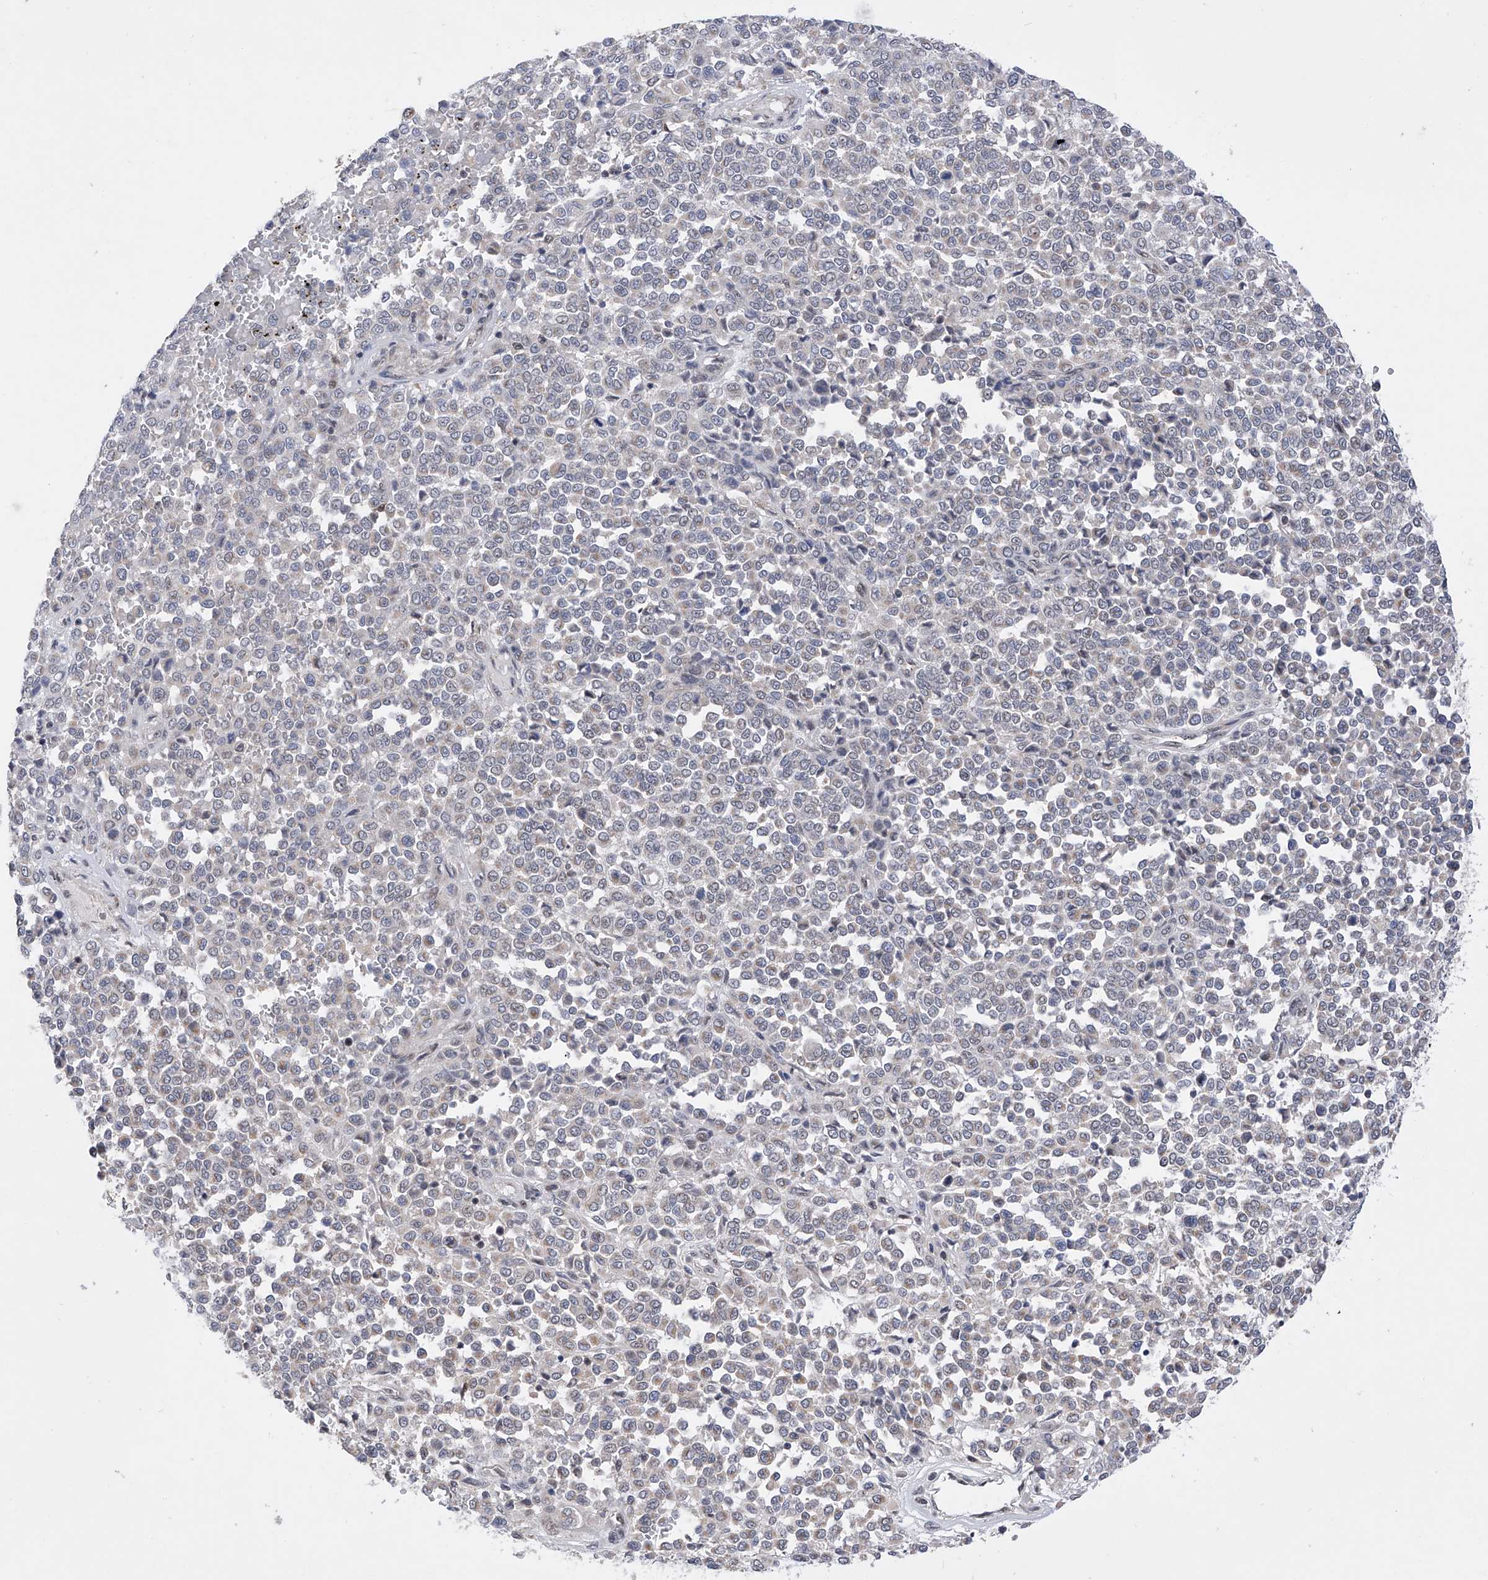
{"staining": {"intensity": "negative", "quantity": "none", "location": "none"}, "tissue": "melanoma", "cell_type": "Tumor cells", "image_type": "cancer", "snomed": [{"axis": "morphology", "description": "Malignant melanoma, Metastatic site"}, {"axis": "topography", "description": "Pancreas"}], "caption": "Malignant melanoma (metastatic site) stained for a protein using IHC reveals no staining tumor cells.", "gene": "RAD54L", "patient": {"sex": "female", "age": 30}}